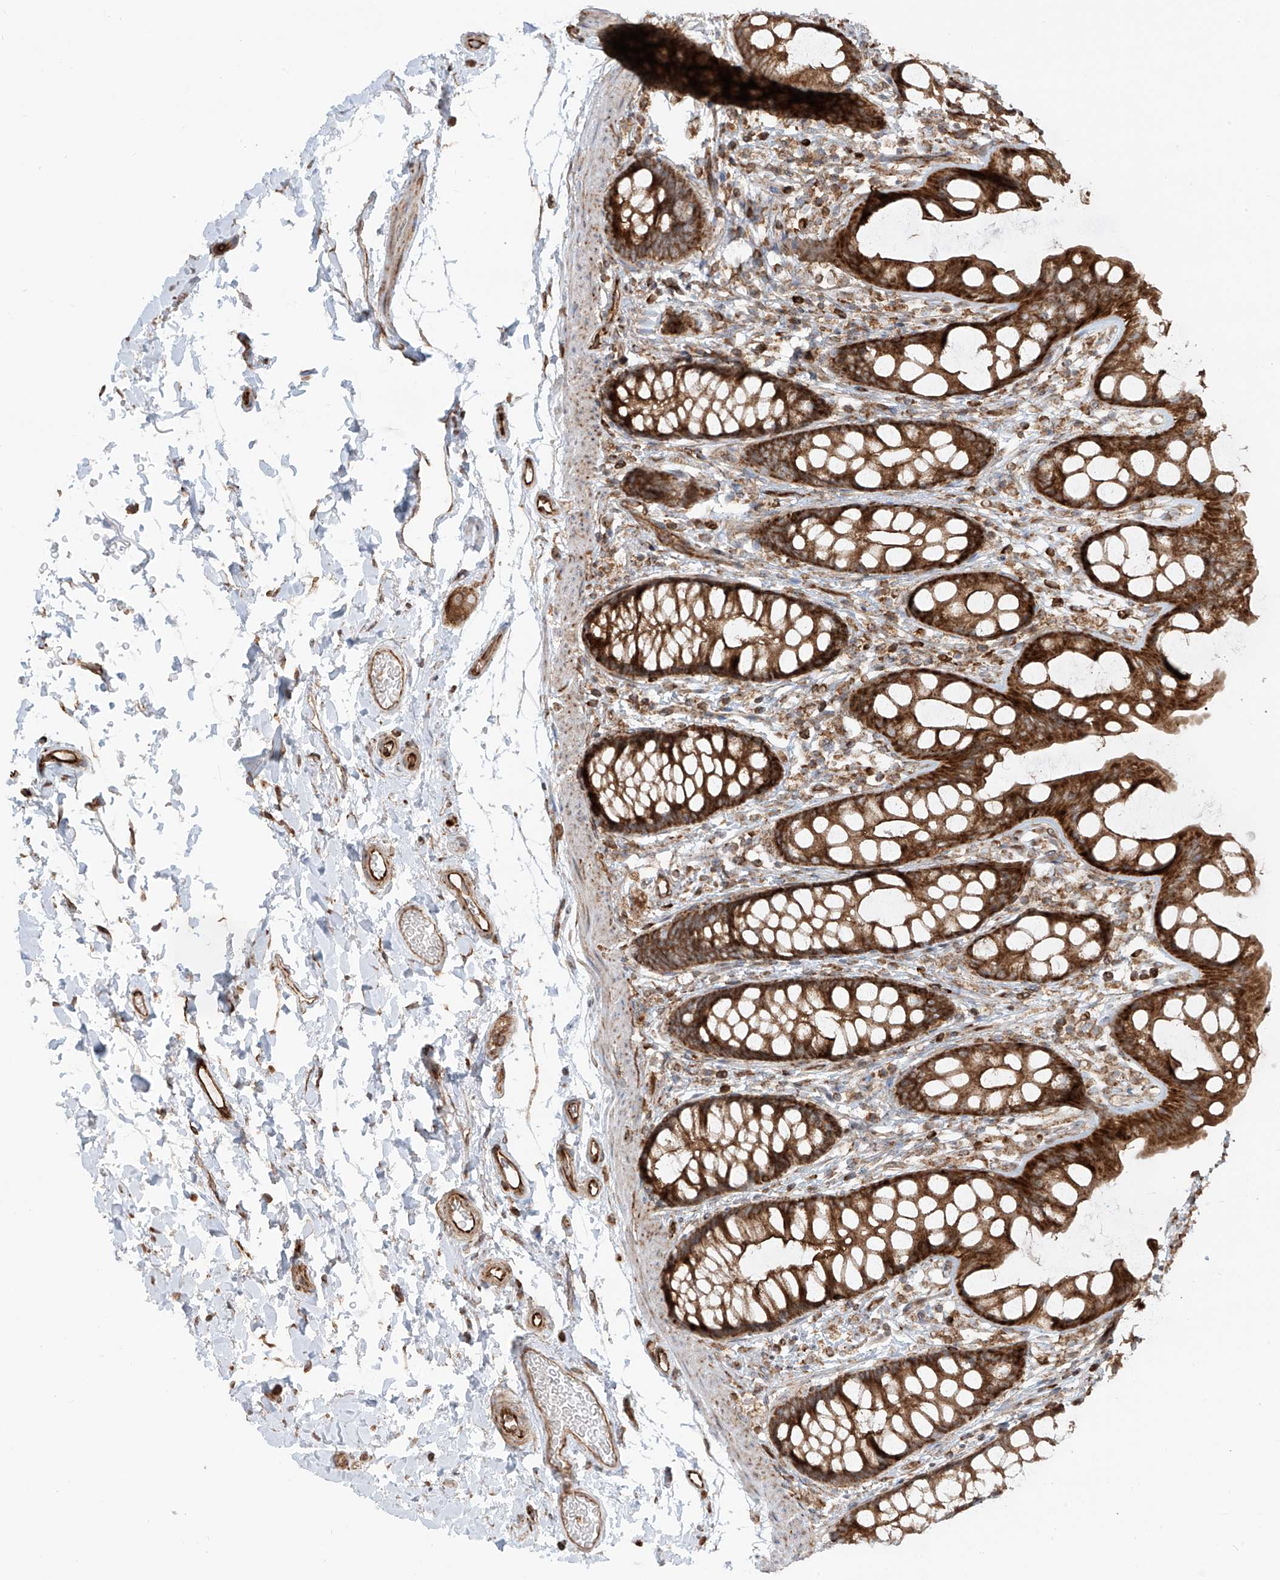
{"staining": {"intensity": "strong", "quantity": ">75%", "location": "cytoplasmic/membranous"}, "tissue": "rectum", "cell_type": "Glandular cells", "image_type": "normal", "snomed": [{"axis": "morphology", "description": "Normal tissue, NOS"}, {"axis": "topography", "description": "Rectum"}], "caption": "High-power microscopy captured an immunohistochemistry histopathology image of normal rectum, revealing strong cytoplasmic/membranous positivity in about >75% of glandular cells.", "gene": "EIF5B", "patient": {"sex": "female", "age": 65}}